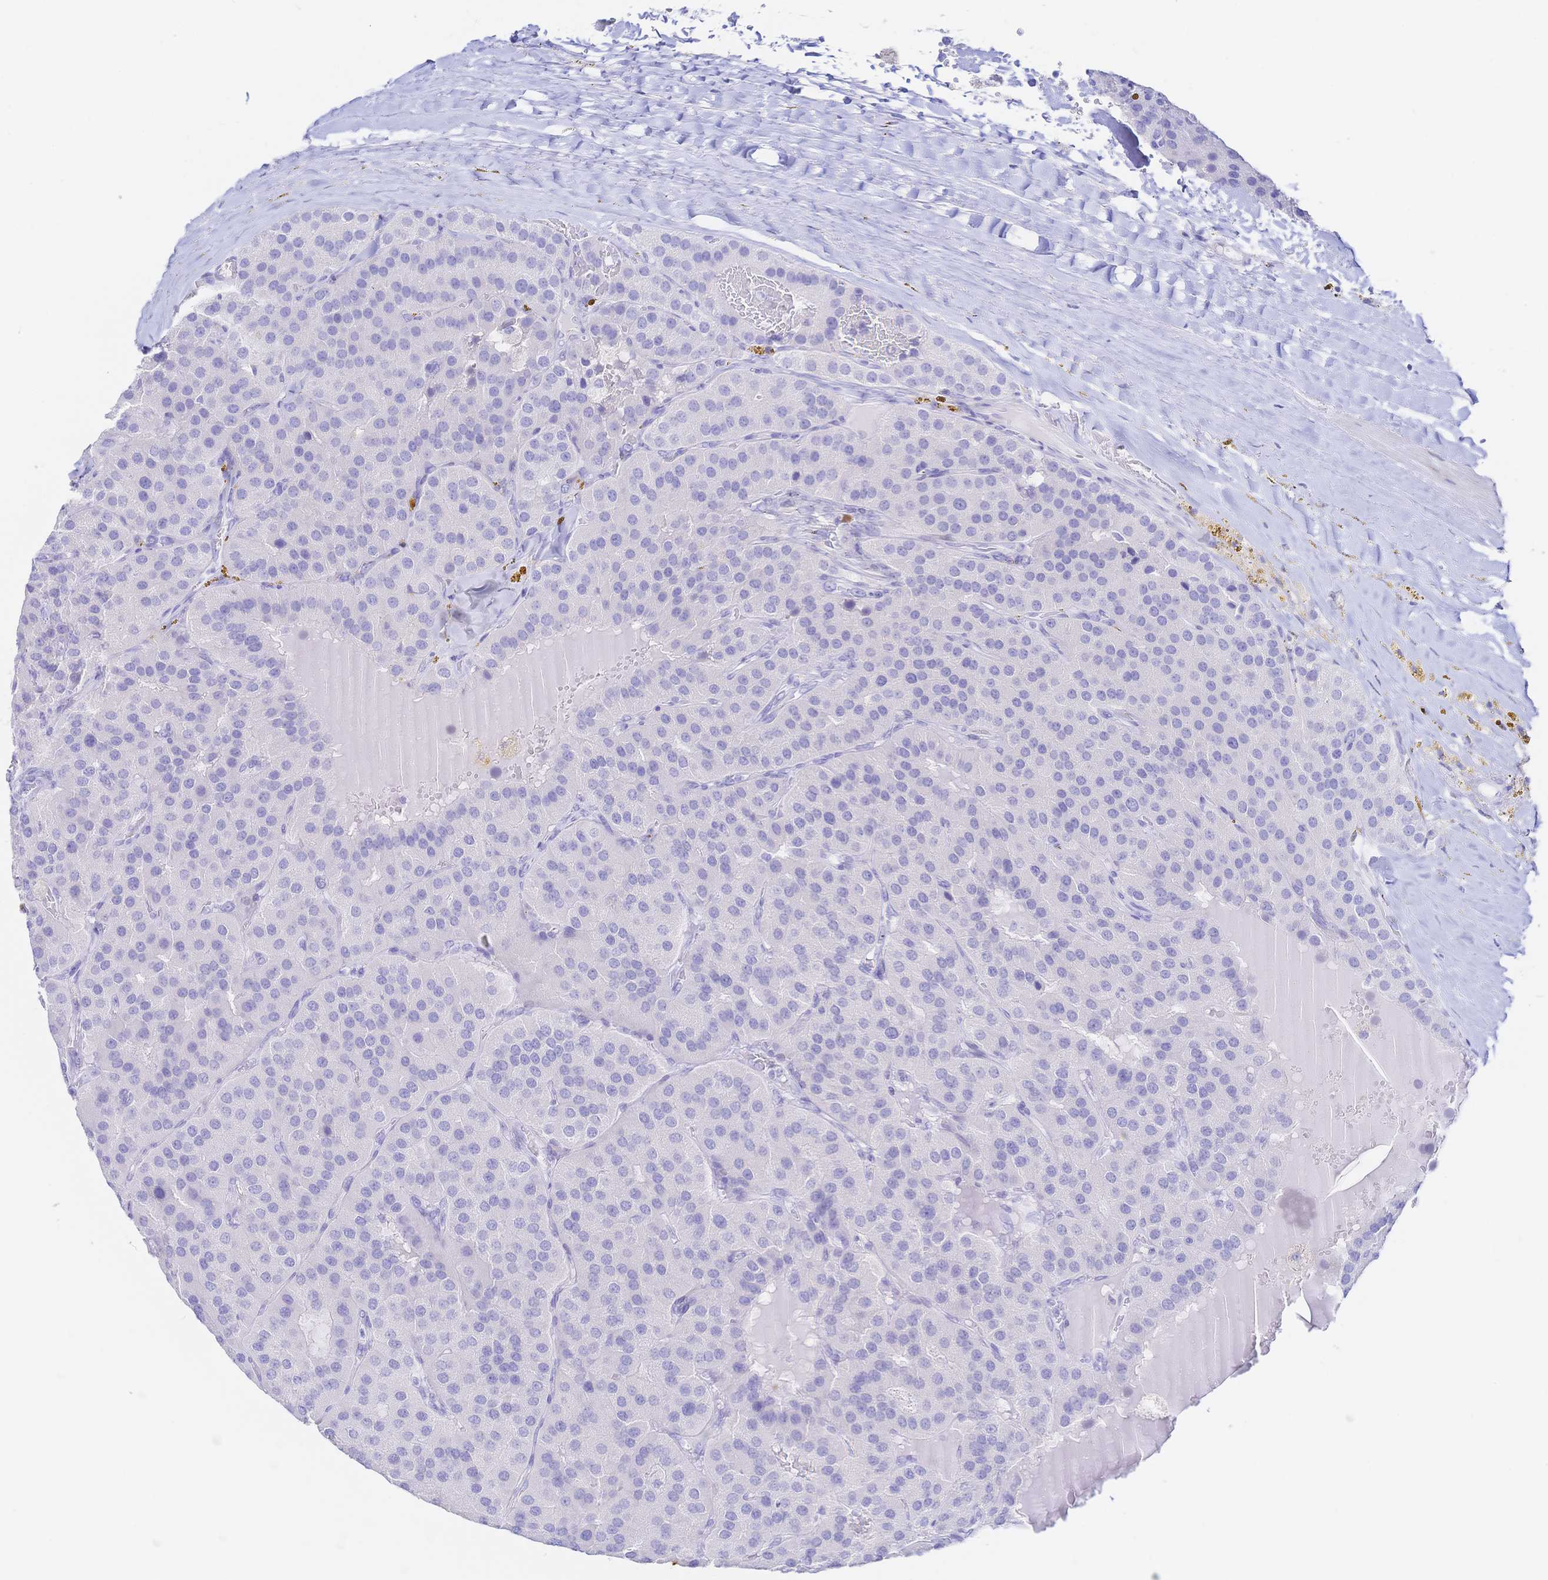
{"staining": {"intensity": "negative", "quantity": "none", "location": "none"}, "tissue": "parathyroid gland", "cell_type": "Glandular cells", "image_type": "normal", "snomed": [{"axis": "morphology", "description": "Normal tissue, NOS"}, {"axis": "morphology", "description": "Adenoma, NOS"}, {"axis": "topography", "description": "Parathyroid gland"}], "caption": "Immunohistochemistry photomicrograph of benign parathyroid gland: parathyroid gland stained with DAB (3,3'-diaminobenzidine) exhibits no significant protein positivity in glandular cells. (Immunohistochemistry, brightfield microscopy, high magnification).", "gene": "KCNH6", "patient": {"sex": "female", "age": 86}}